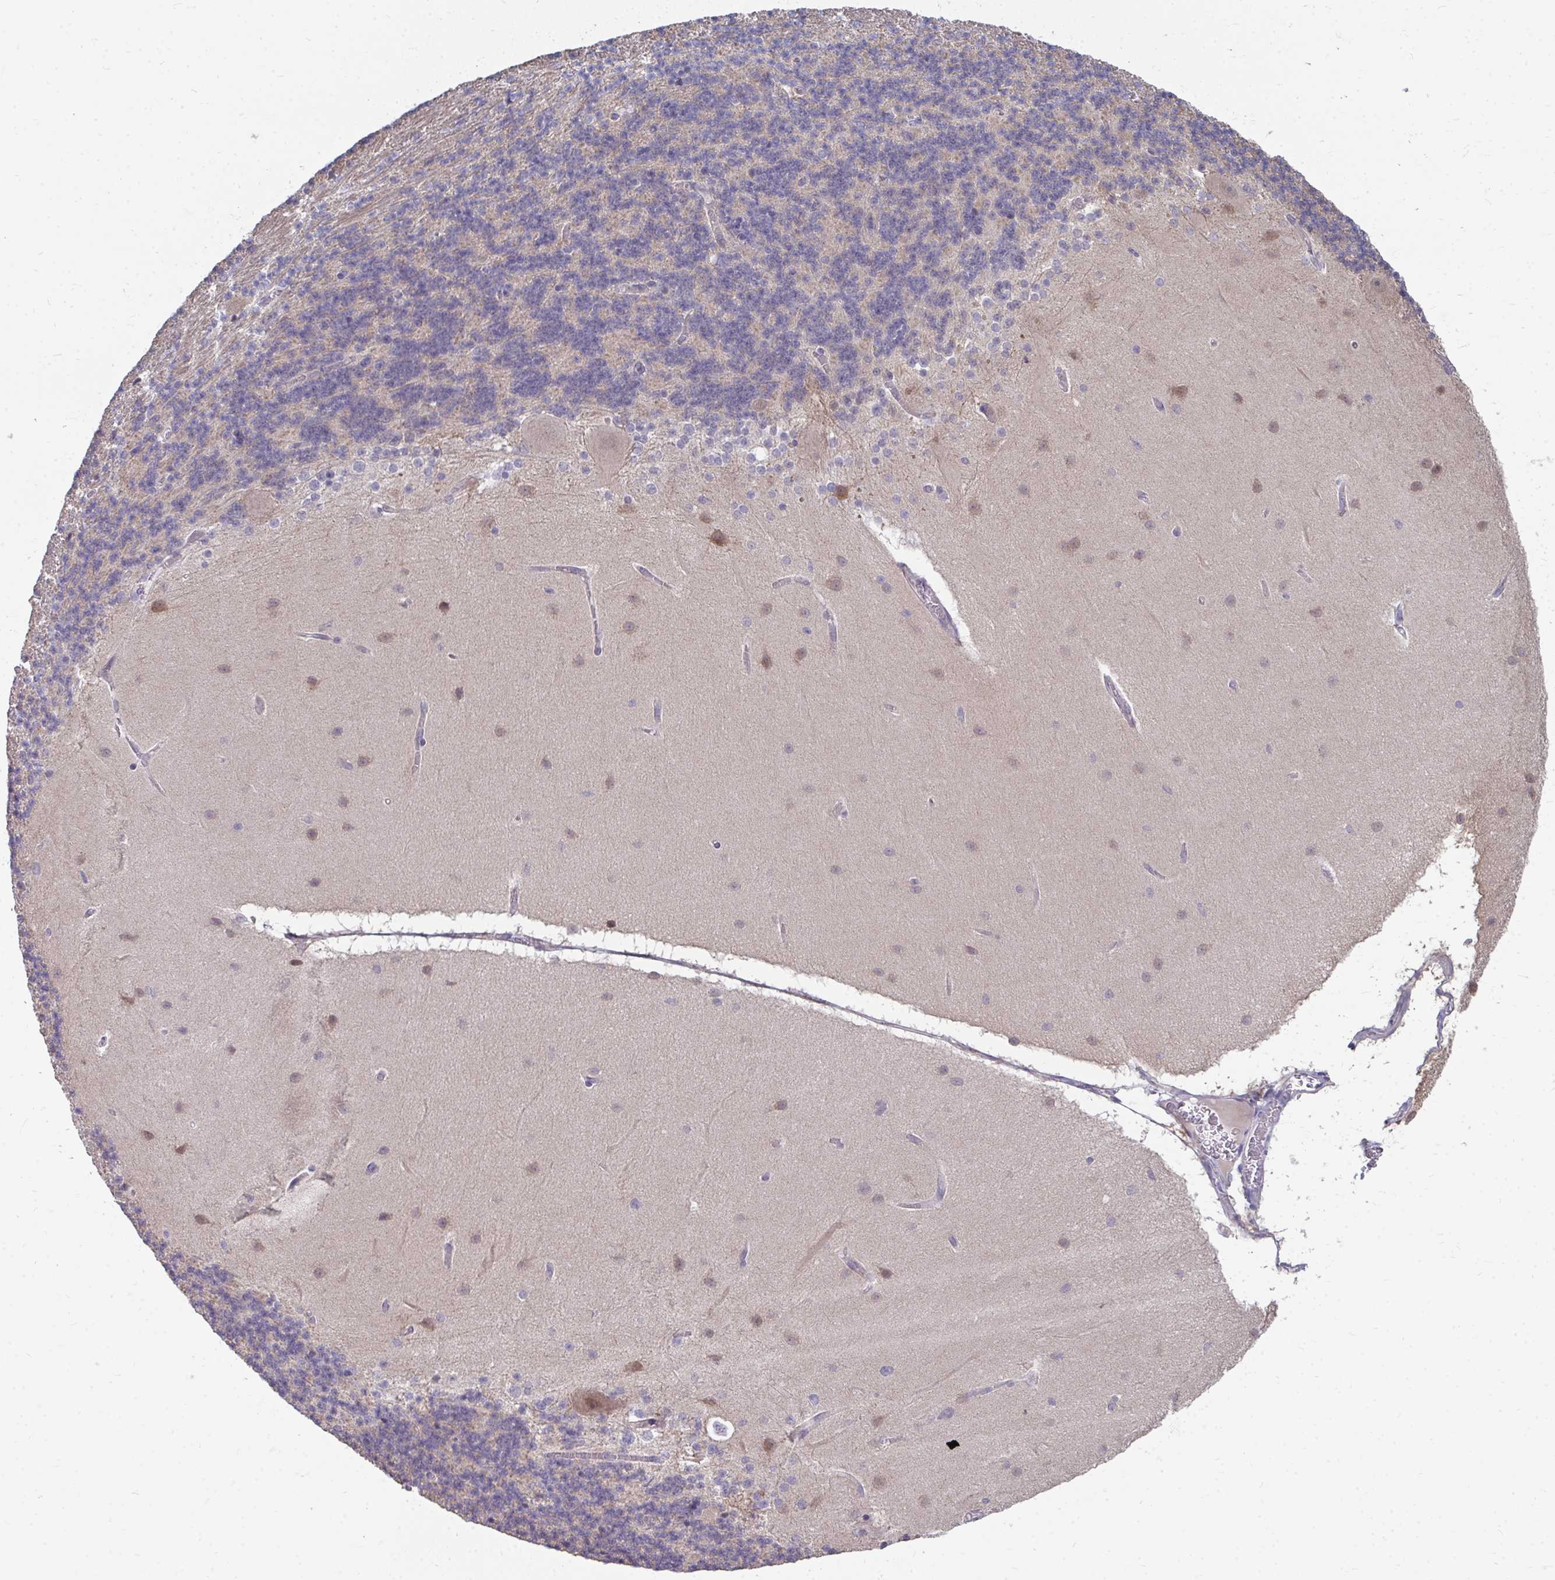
{"staining": {"intensity": "weak", "quantity": "<25%", "location": "cytoplasmic/membranous"}, "tissue": "cerebellum", "cell_type": "Cells in granular layer", "image_type": "normal", "snomed": [{"axis": "morphology", "description": "Normal tissue, NOS"}, {"axis": "topography", "description": "Cerebellum"}], "caption": "The image shows no staining of cells in granular layer in unremarkable cerebellum.", "gene": "MROH8", "patient": {"sex": "female", "age": 54}}